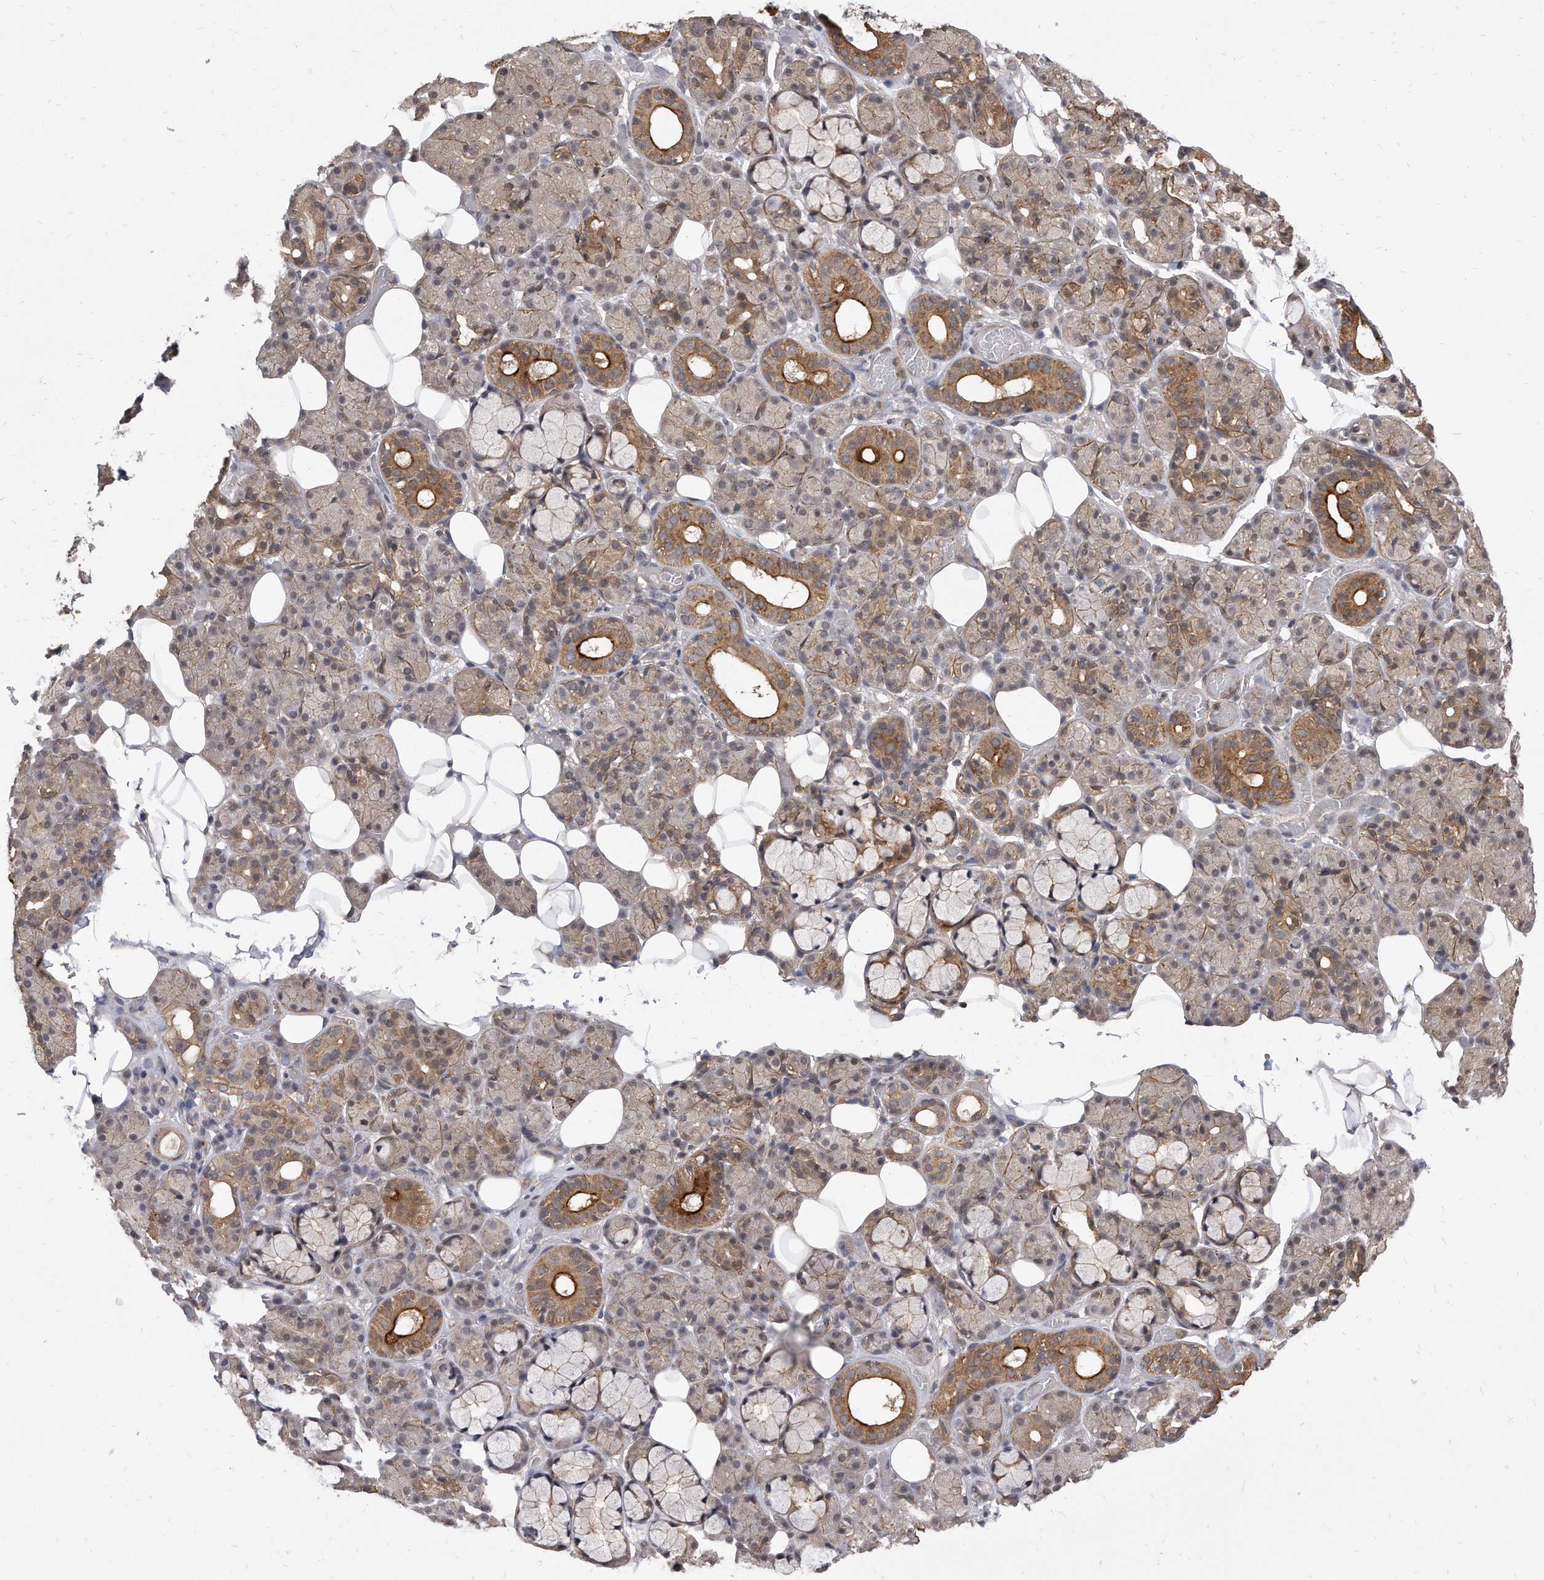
{"staining": {"intensity": "moderate", "quantity": "25%-75%", "location": "cytoplasmic/membranous"}, "tissue": "salivary gland", "cell_type": "Glandular cells", "image_type": "normal", "snomed": [{"axis": "morphology", "description": "Normal tissue, NOS"}, {"axis": "topography", "description": "Salivary gland"}], "caption": "Protein staining displays moderate cytoplasmic/membranous expression in approximately 25%-75% of glandular cells in unremarkable salivary gland. (DAB = brown stain, brightfield microscopy at high magnification).", "gene": "TCP1", "patient": {"sex": "male", "age": 63}}